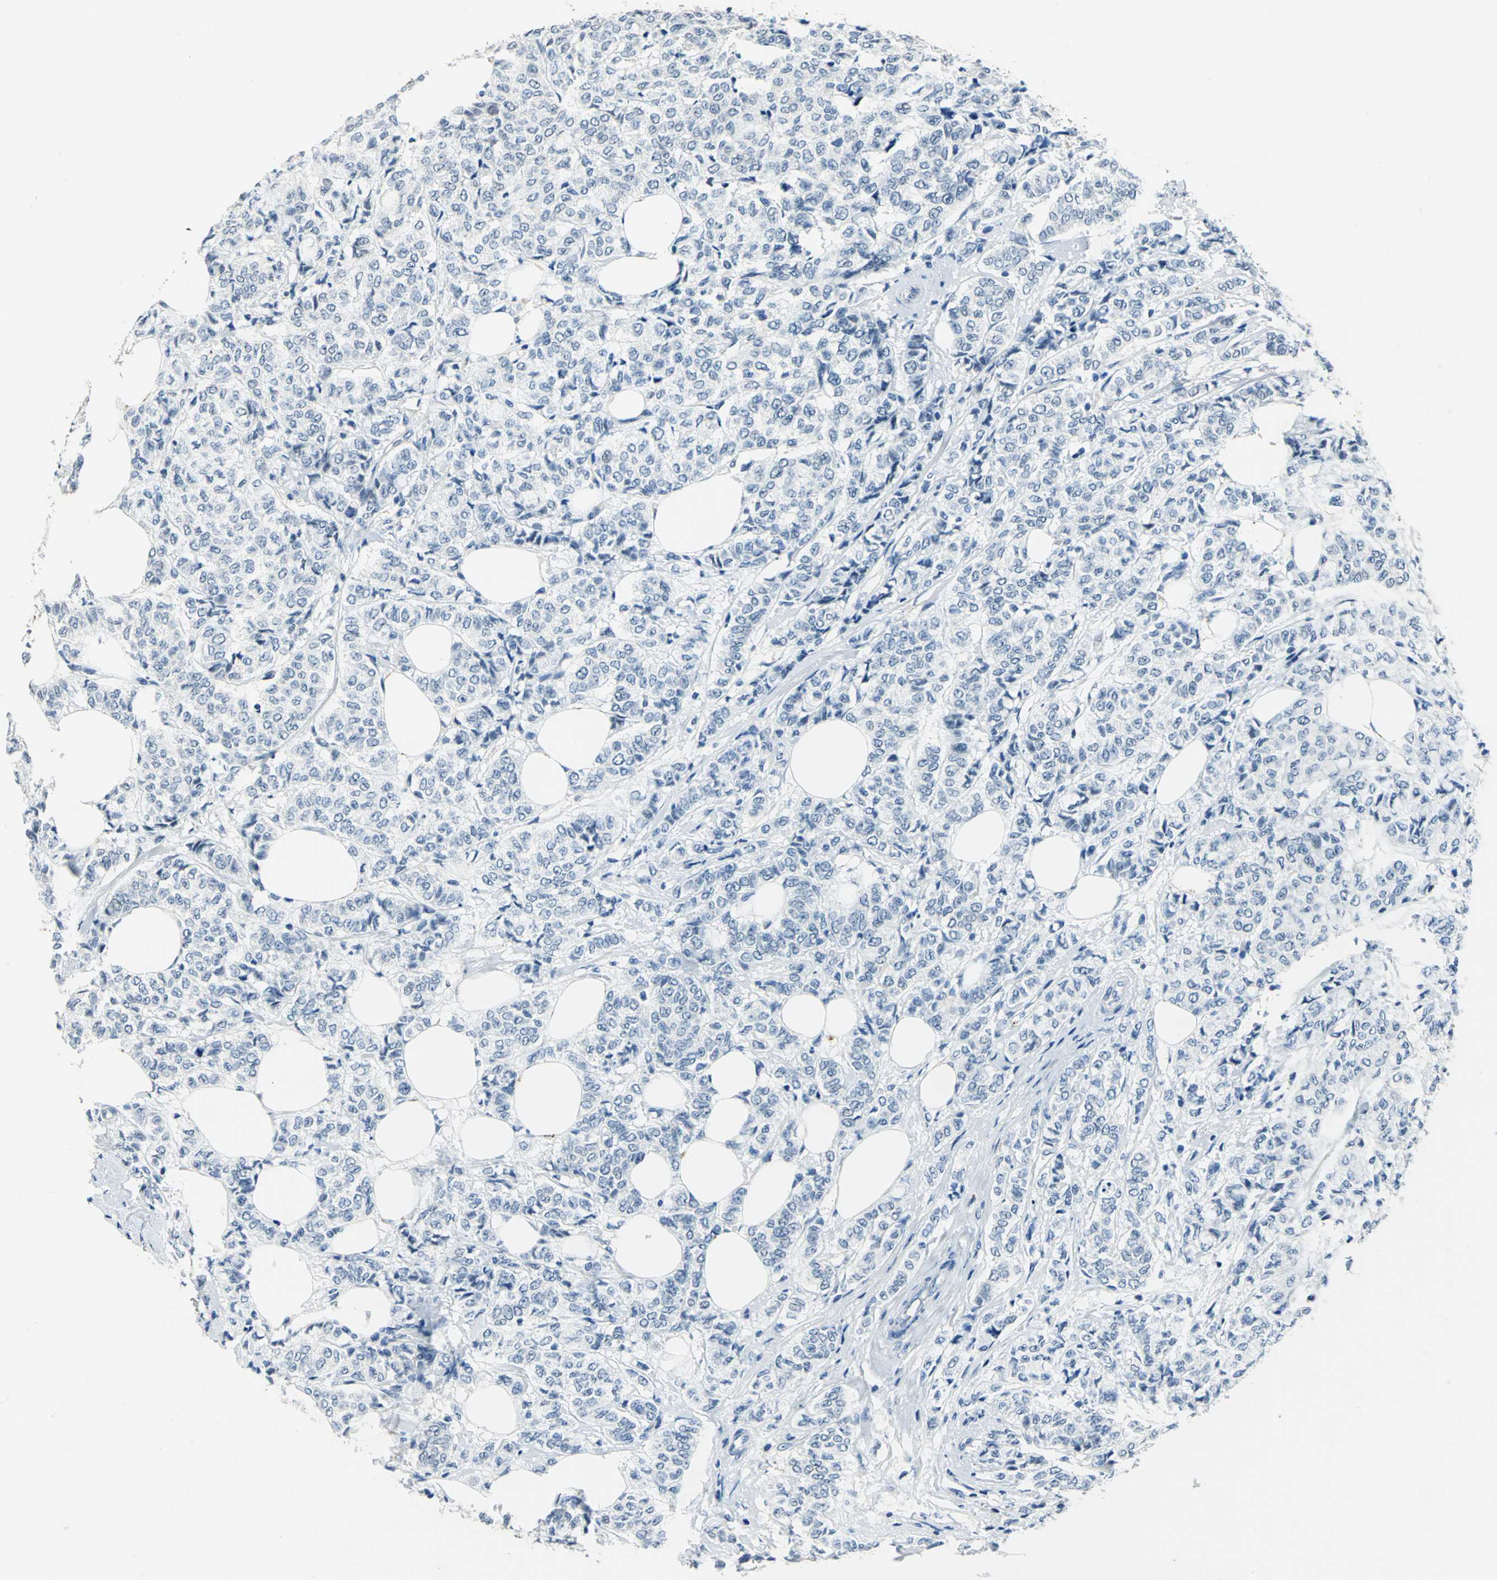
{"staining": {"intensity": "negative", "quantity": "none", "location": "none"}, "tissue": "breast cancer", "cell_type": "Tumor cells", "image_type": "cancer", "snomed": [{"axis": "morphology", "description": "Lobular carcinoma"}, {"axis": "topography", "description": "Breast"}], "caption": "There is no significant expression in tumor cells of breast cancer.", "gene": "RAD17", "patient": {"sex": "female", "age": 60}}